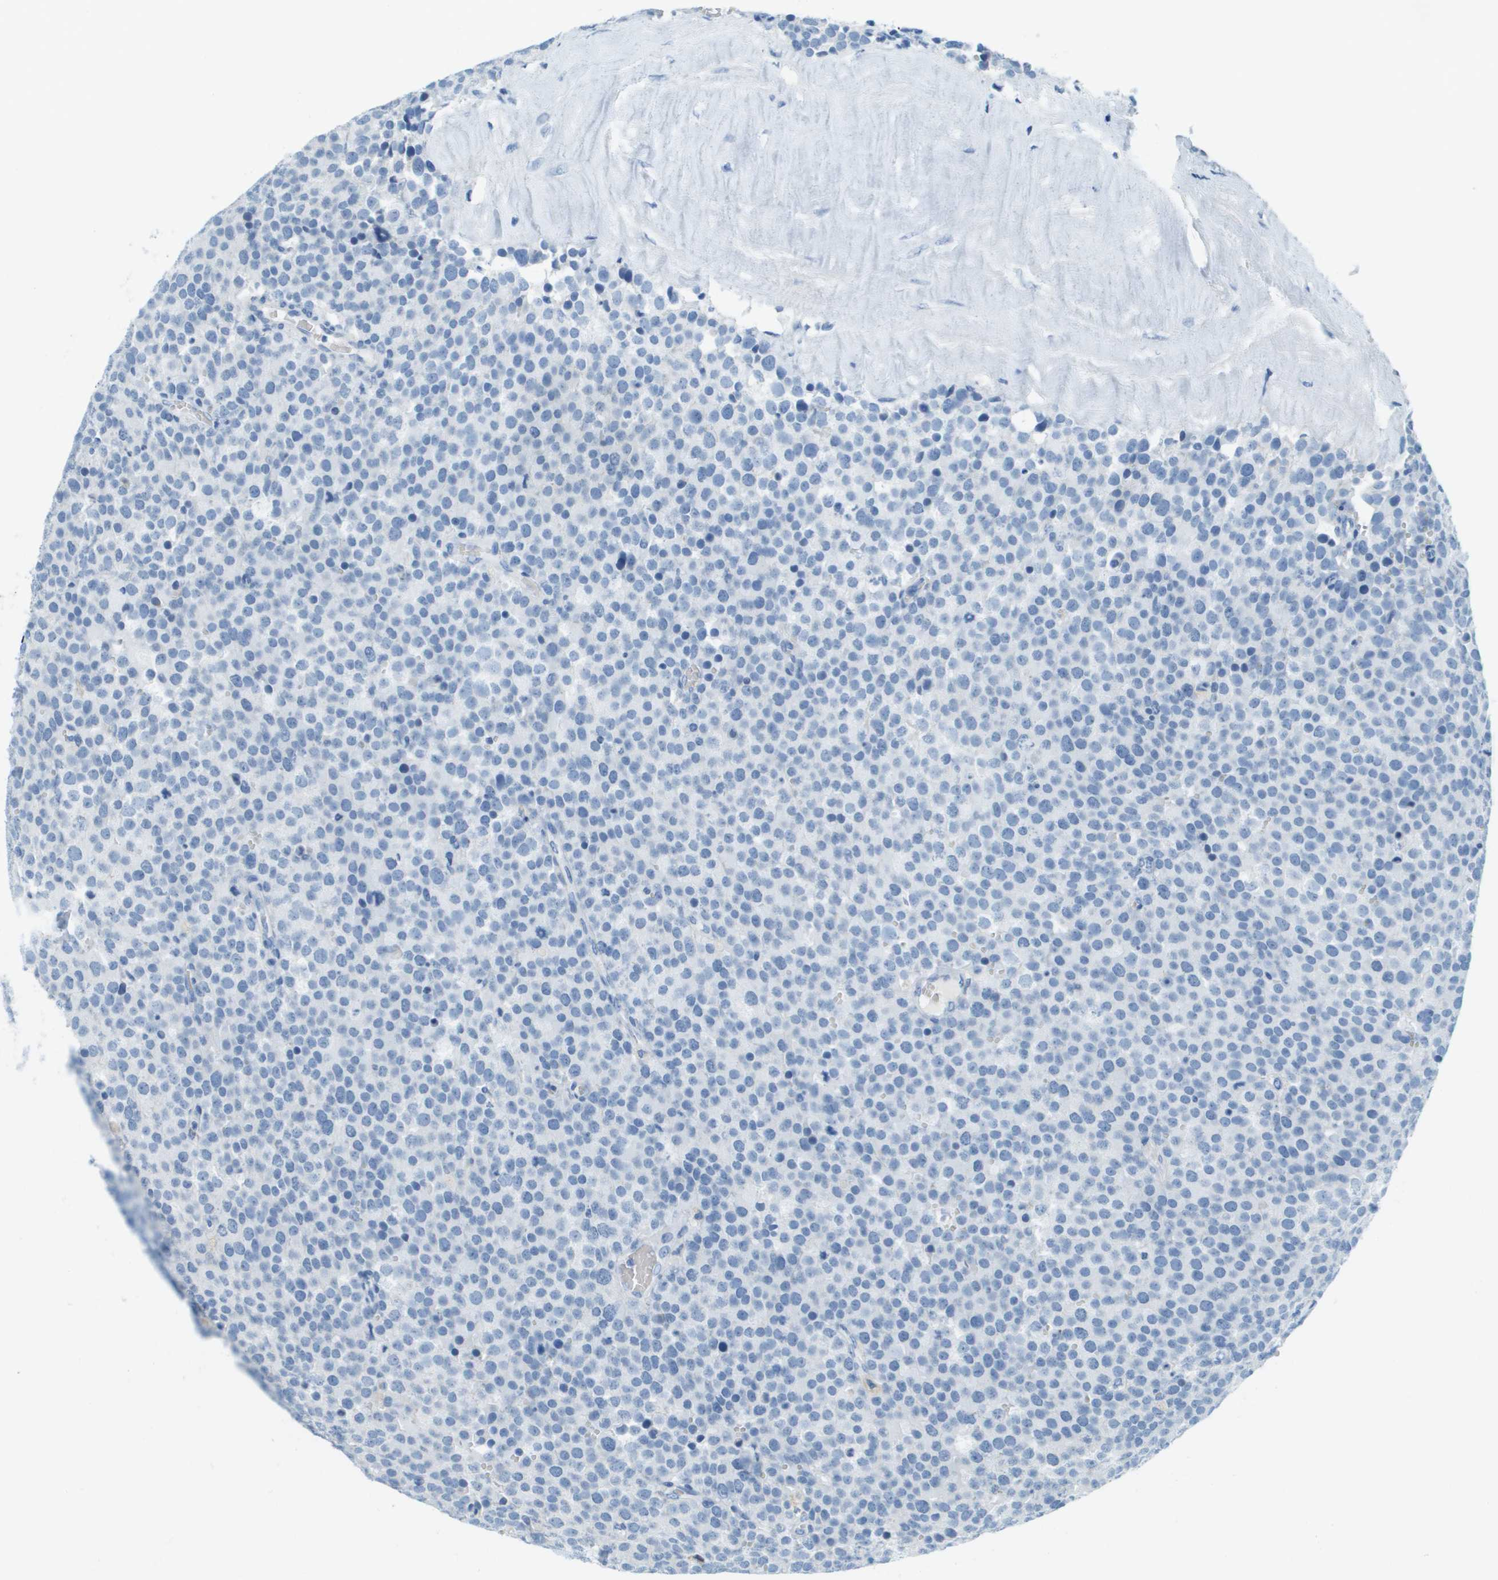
{"staining": {"intensity": "negative", "quantity": "none", "location": "none"}, "tissue": "testis cancer", "cell_type": "Tumor cells", "image_type": "cancer", "snomed": [{"axis": "morphology", "description": "Normal tissue, NOS"}, {"axis": "morphology", "description": "Seminoma, NOS"}, {"axis": "topography", "description": "Testis"}], "caption": "A high-resolution histopathology image shows immunohistochemistry (IHC) staining of testis cancer (seminoma), which shows no significant expression in tumor cells.", "gene": "CDHR2", "patient": {"sex": "male", "age": 71}}